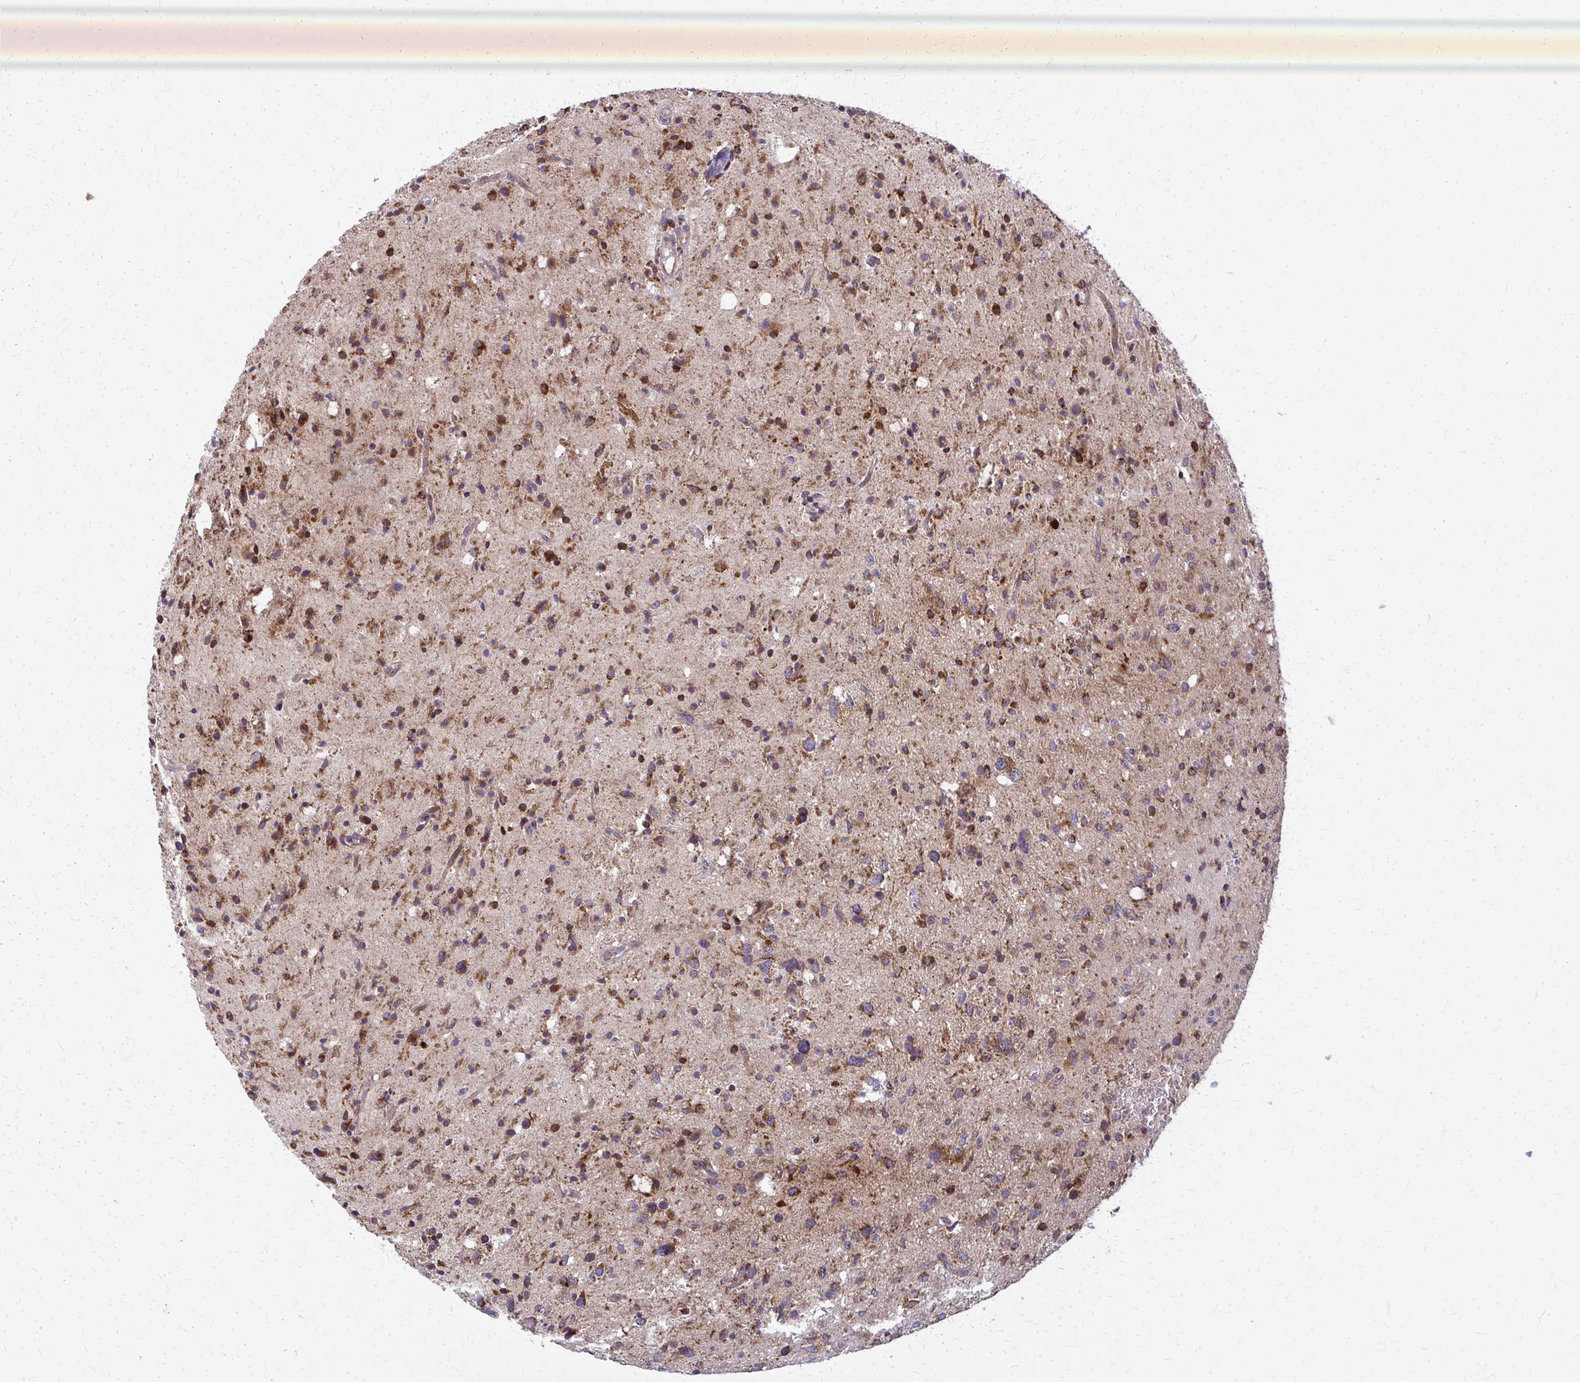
{"staining": {"intensity": "moderate", "quantity": ">75%", "location": "cytoplasmic/membranous"}, "tissue": "glioma", "cell_type": "Tumor cells", "image_type": "cancer", "snomed": [{"axis": "morphology", "description": "Glioma, malignant, Low grade"}, {"axis": "topography", "description": "Brain"}], "caption": "A micrograph of glioma stained for a protein displays moderate cytoplasmic/membranous brown staining in tumor cells. The staining is performed using DAB (3,3'-diaminobenzidine) brown chromogen to label protein expression. The nuclei are counter-stained blue using hematoxylin.", "gene": "MCCC1", "patient": {"sex": "female", "age": 58}}